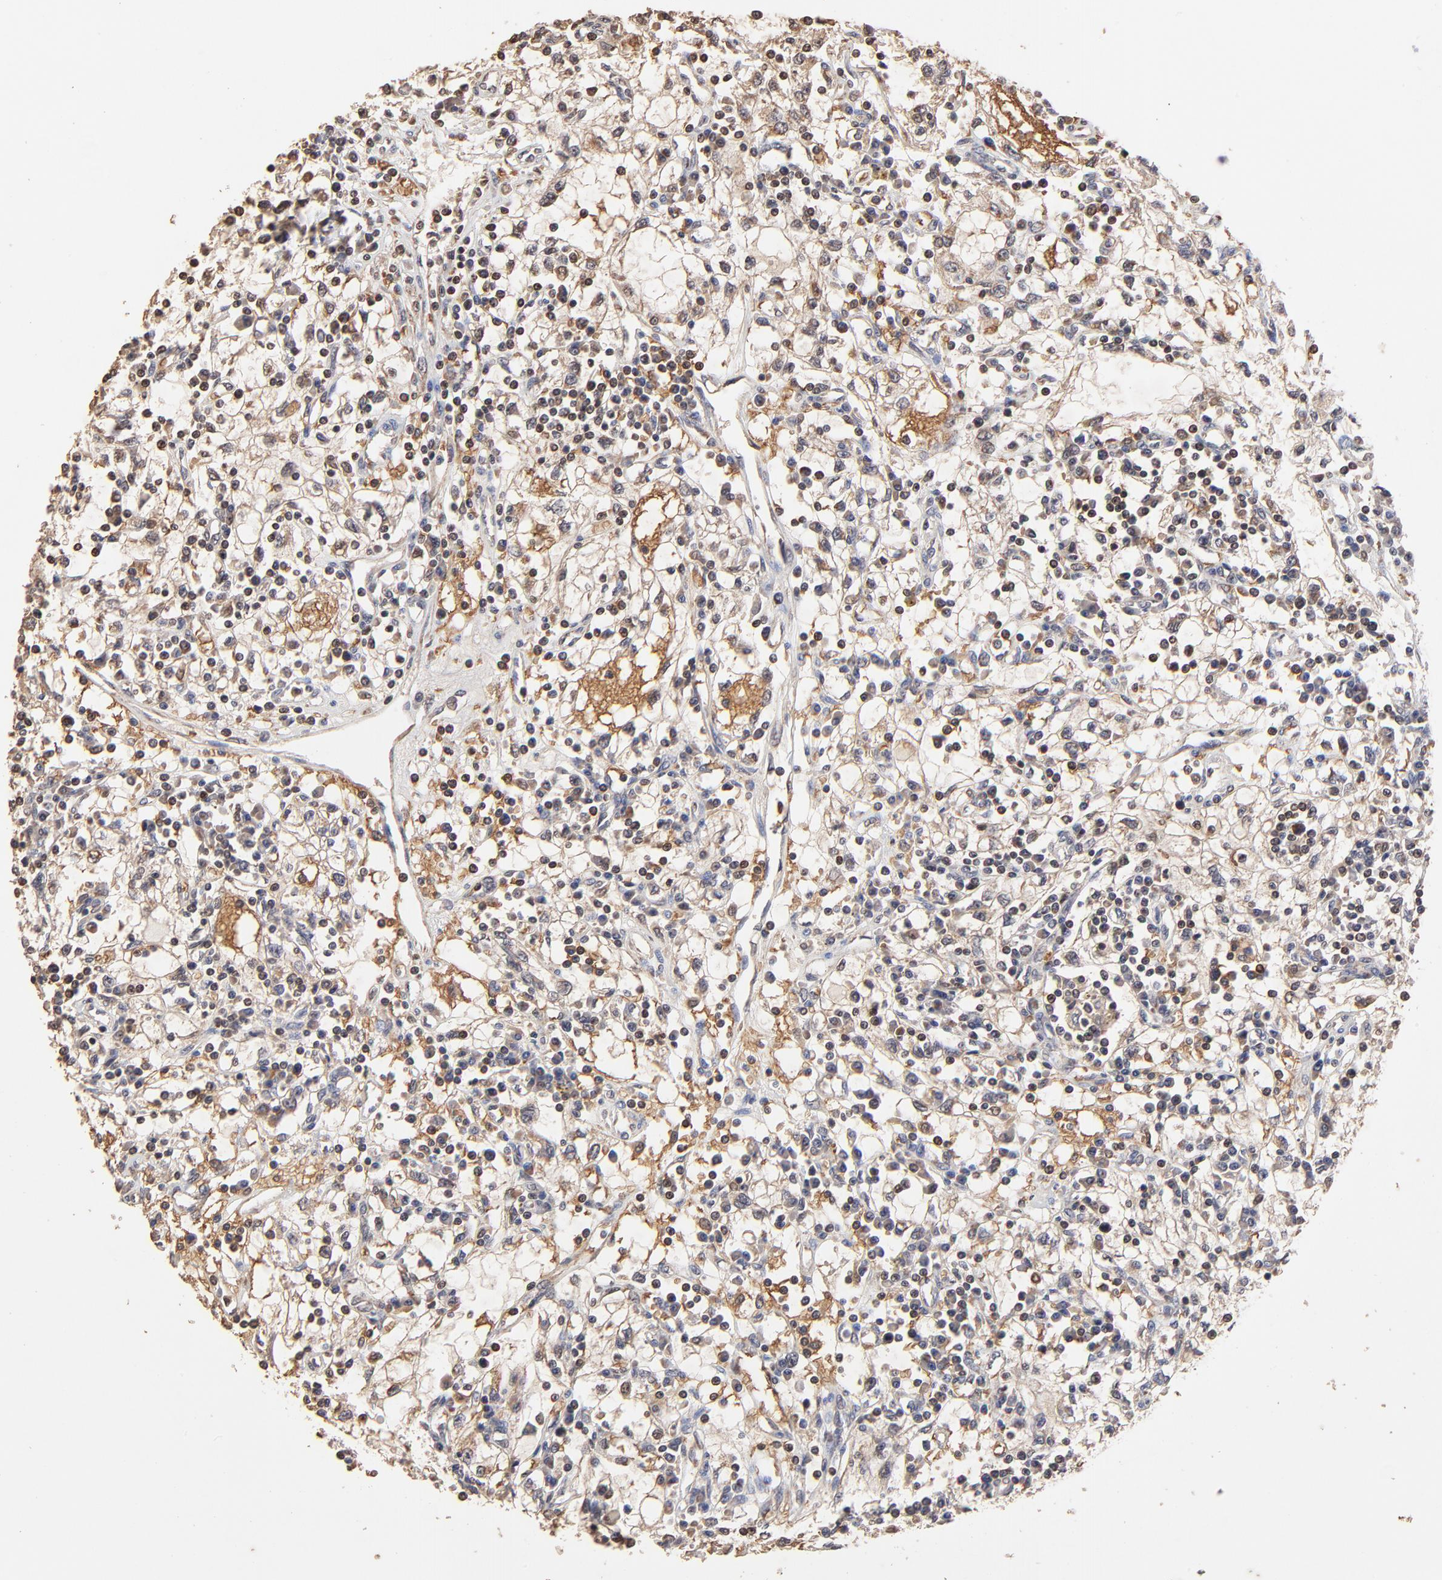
{"staining": {"intensity": "weak", "quantity": "<25%", "location": "cytoplasmic/membranous"}, "tissue": "renal cancer", "cell_type": "Tumor cells", "image_type": "cancer", "snomed": [{"axis": "morphology", "description": "Adenocarcinoma, NOS"}, {"axis": "topography", "description": "Kidney"}], "caption": "An immunohistochemistry (IHC) histopathology image of renal cancer (adenocarcinoma) is shown. There is no staining in tumor cells of renal cancer (adenocarcinoma).", "gene": "CASP1", "patient": {"sex": "male", "age": 82}}